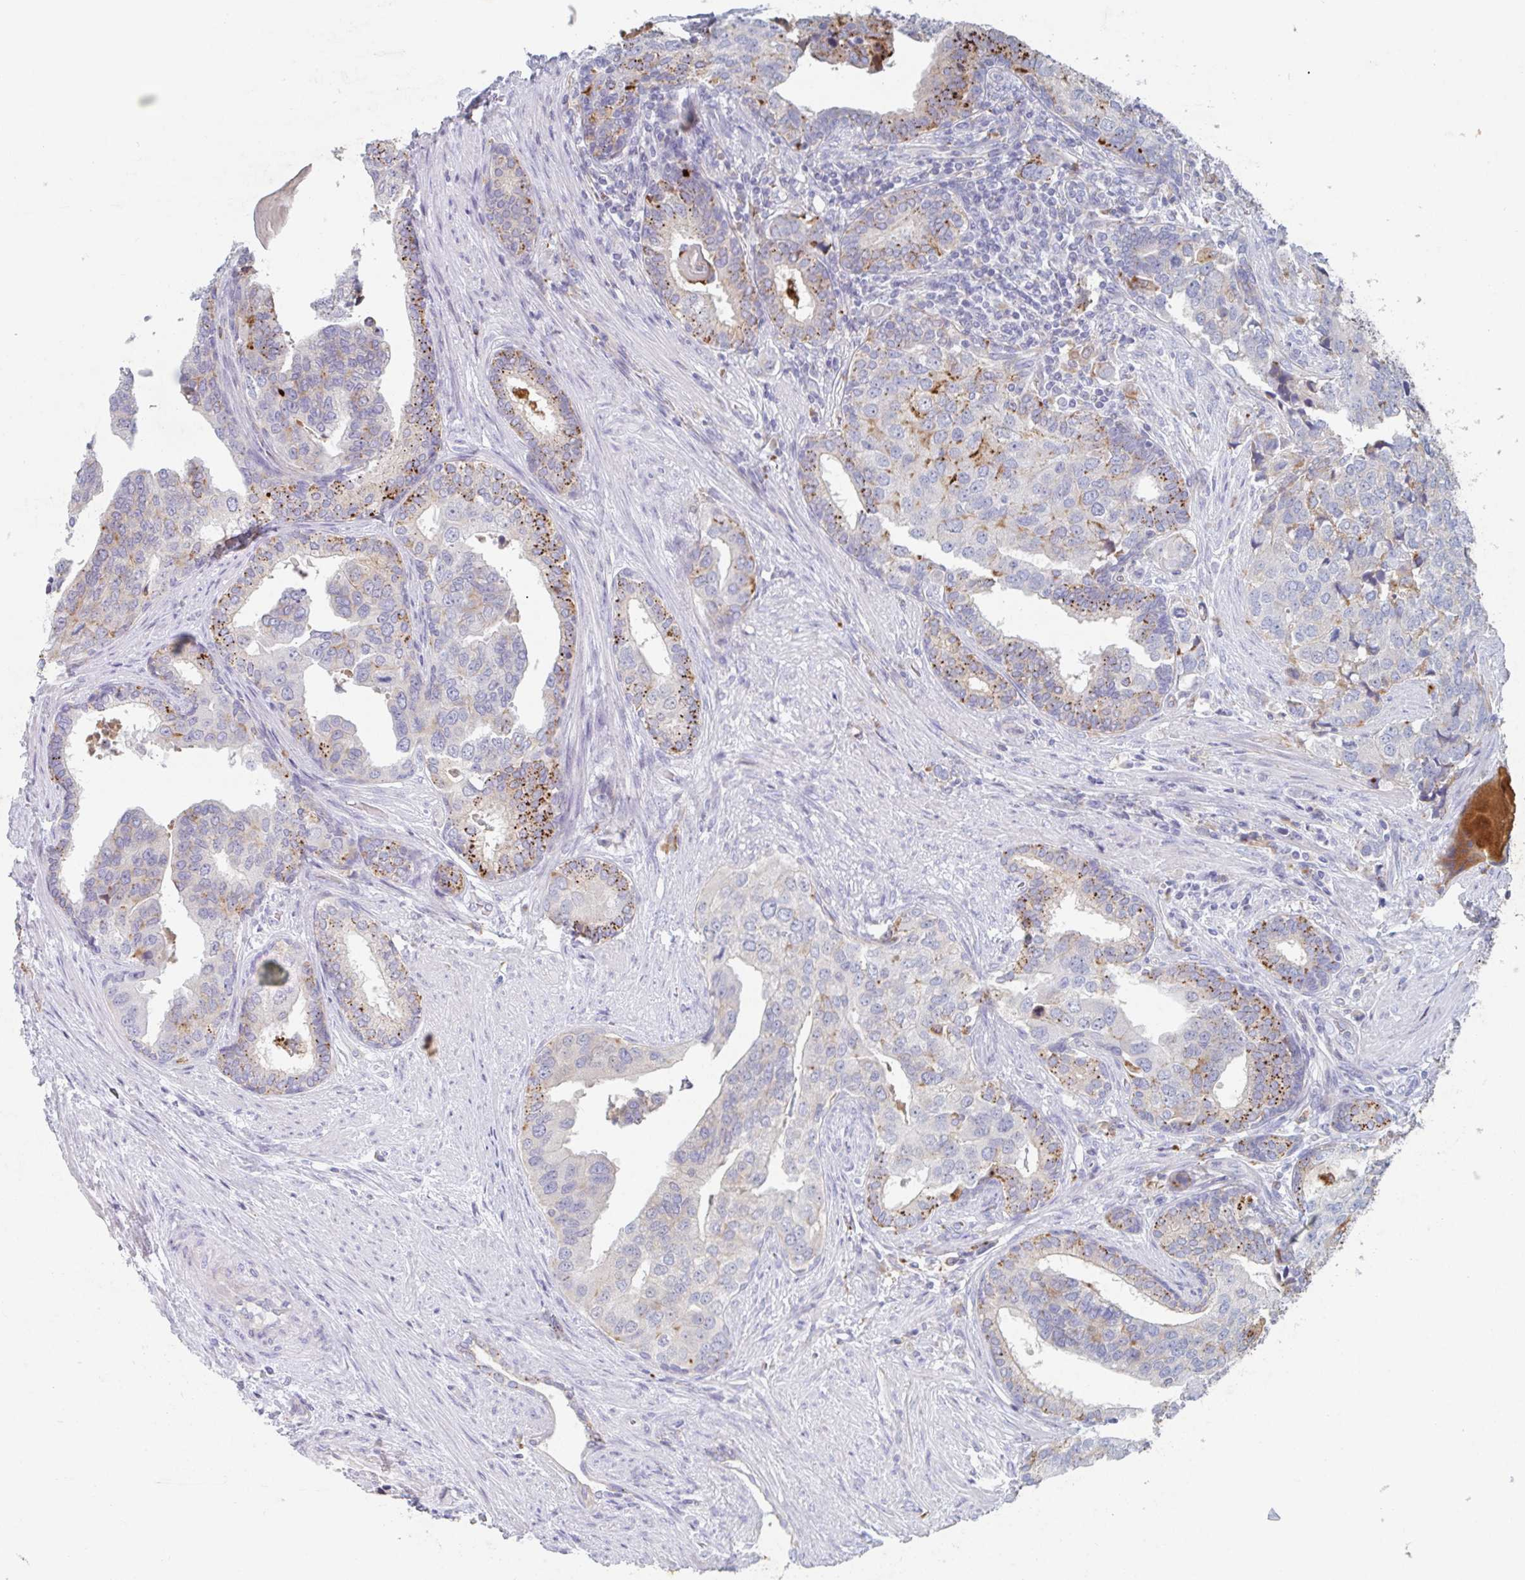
{"staining": {"intensity": "strong", "quantity": "<25%", "location": "cytoplasmic/membranous"}, "tissue": "prostate cancer", "cell_type": "Tumor cells", "image_type": "cancer", "snomed": [{"axis": "morphology", "description": "Adenocarcinoma, High grade"}, {"axis": "topography", "description": "Prostate"}], "caption": "This histopathology image shows prostate cancer (high-grade adenocarcinoma) stained with IHC to label a protein in brown. The cytoplasmic/membranous of tumor cells show strong positivity for the protein. Nuclei are counter-stained blue.", "gene": "MANBA", "patient": {"sex": "male", "age": 68}}